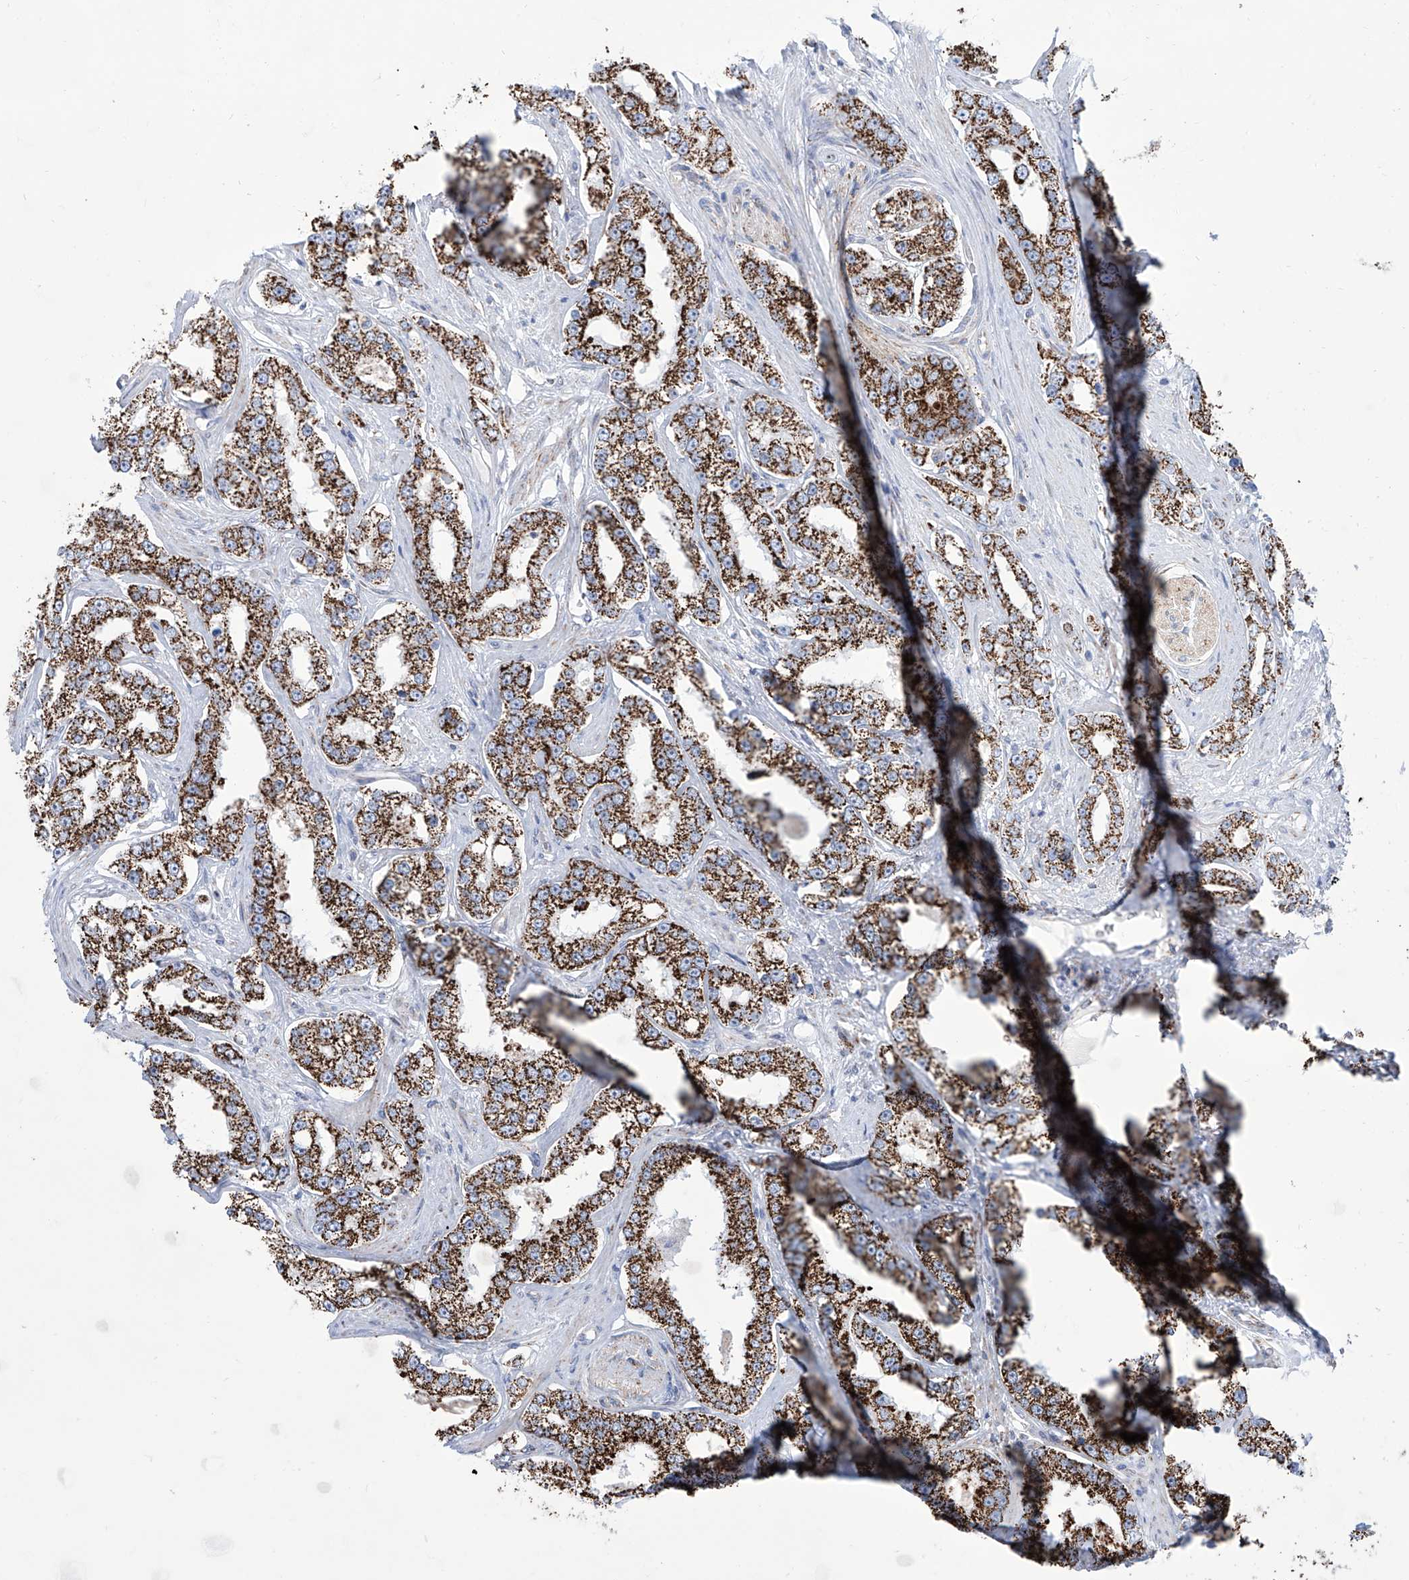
{"staining": {"intensity": "strong", "quantity": ">75%", "location": "cytoplasmic/membranous"}, "tissue": "prostate cancer", "cell_type": "Tumor cells", "image_type": "cancer", "snomed": [{"axis": "morphology", "description": "Adenocarcinoma, High grade"}, {"axis": "topography", "description": "Prostate"}], "caption": "Immunohistochemical staining of prostate cancer shows high levels of strong cytoplasmic/membranous expression in about >75% of tumor cells.", "gene": "ALDH6A1", "patient": {"sex": "male", "age": 62}}